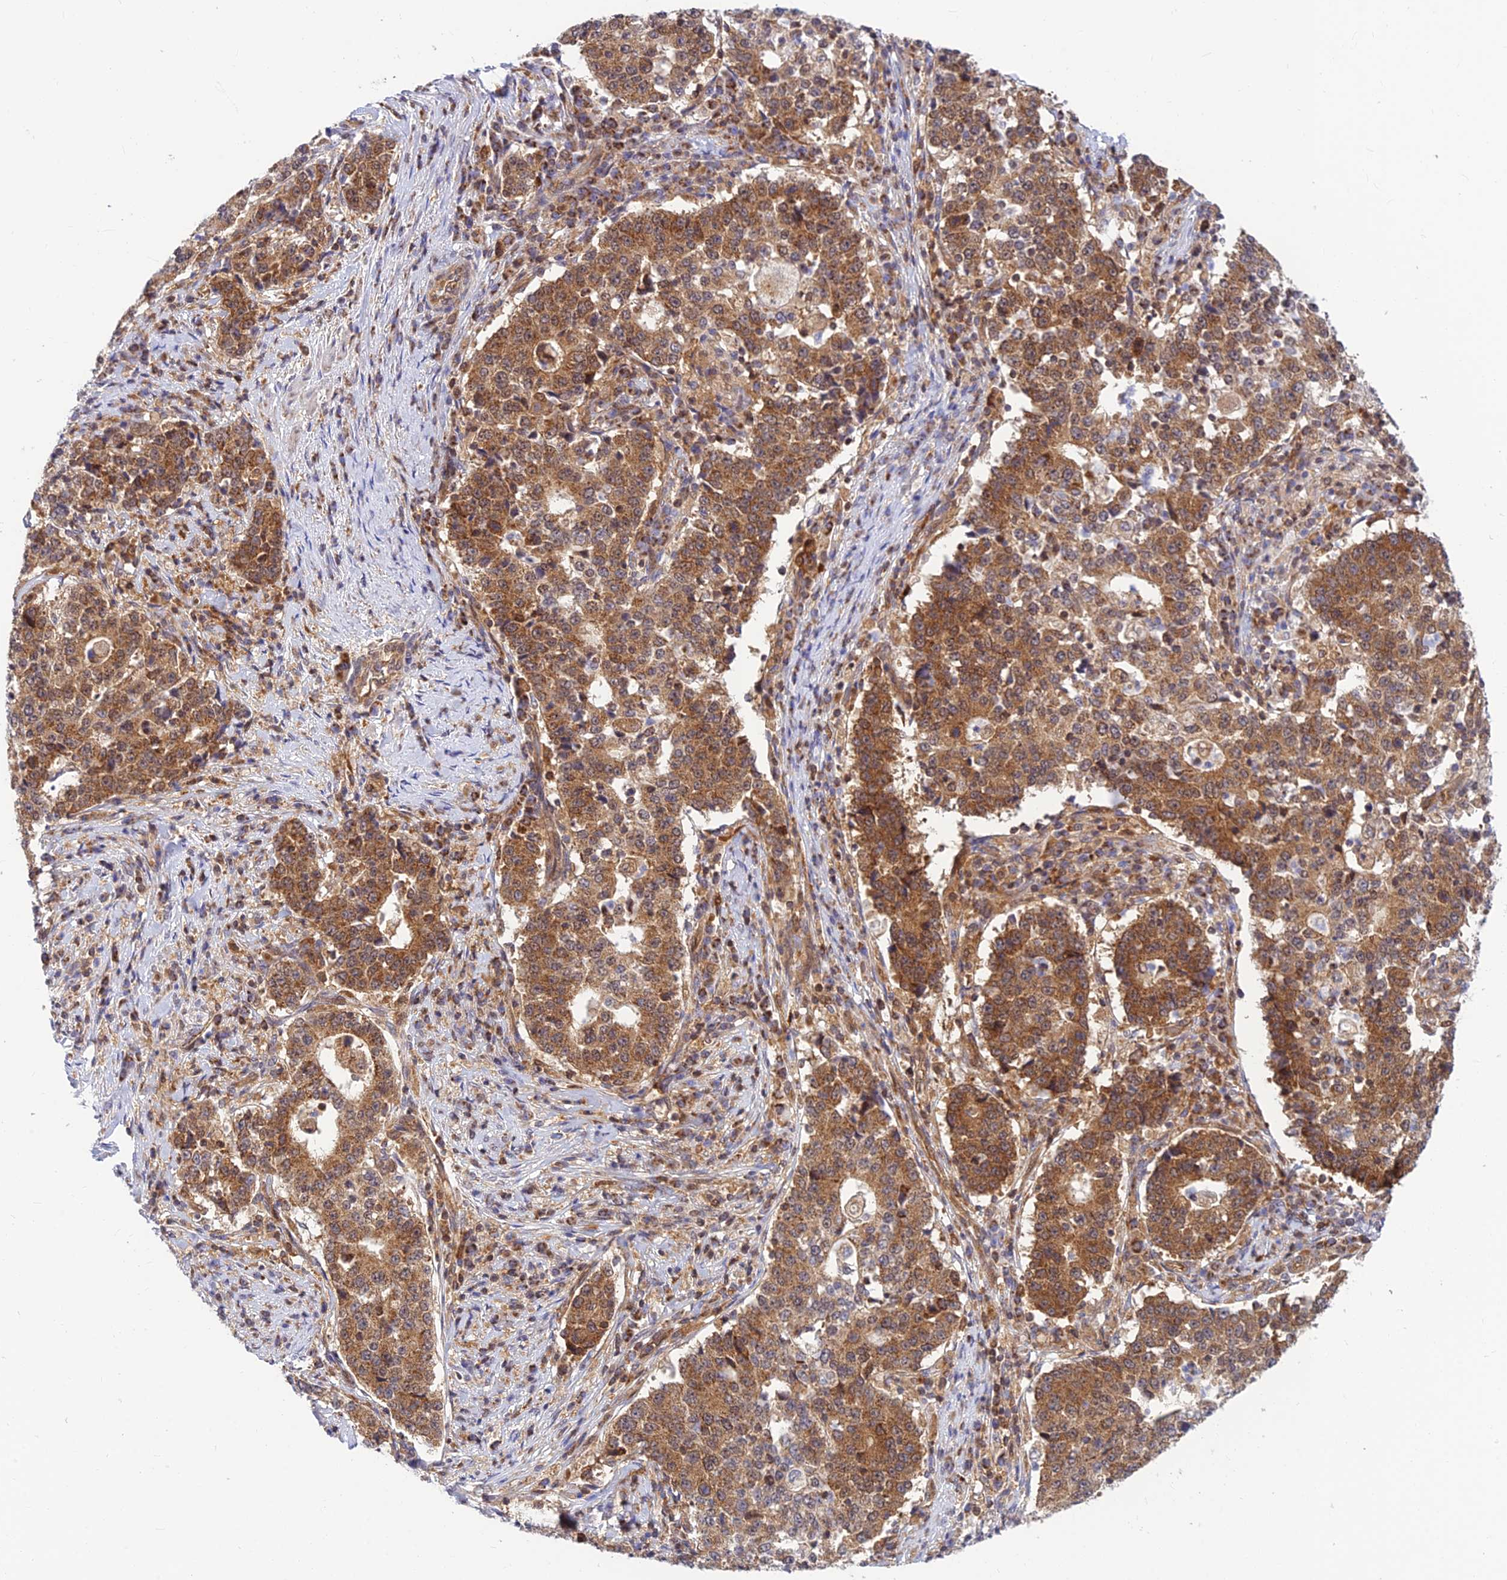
{"staining": {"intensity": "moderate", "quantity": ">75%", "location": "cytoplasmic/membranous"}, "tissue": "stomach cancer", "cell_type": "Tumor cells", "image_type": "cancer", "snomed": [{"axis": "morphology", "description": "Adenocarcinoma, NOS"}, {"axis": "topography", "description": "Stomach"}], "caption": "Moderate cytoplasmic/membranous staining for a protein is identified in about >75% of tumor cells of stomach cancer using immunohistochemistry (IHC).", "gene": "LYSMD2", "patient": {"sex": "male", "age": 59}}